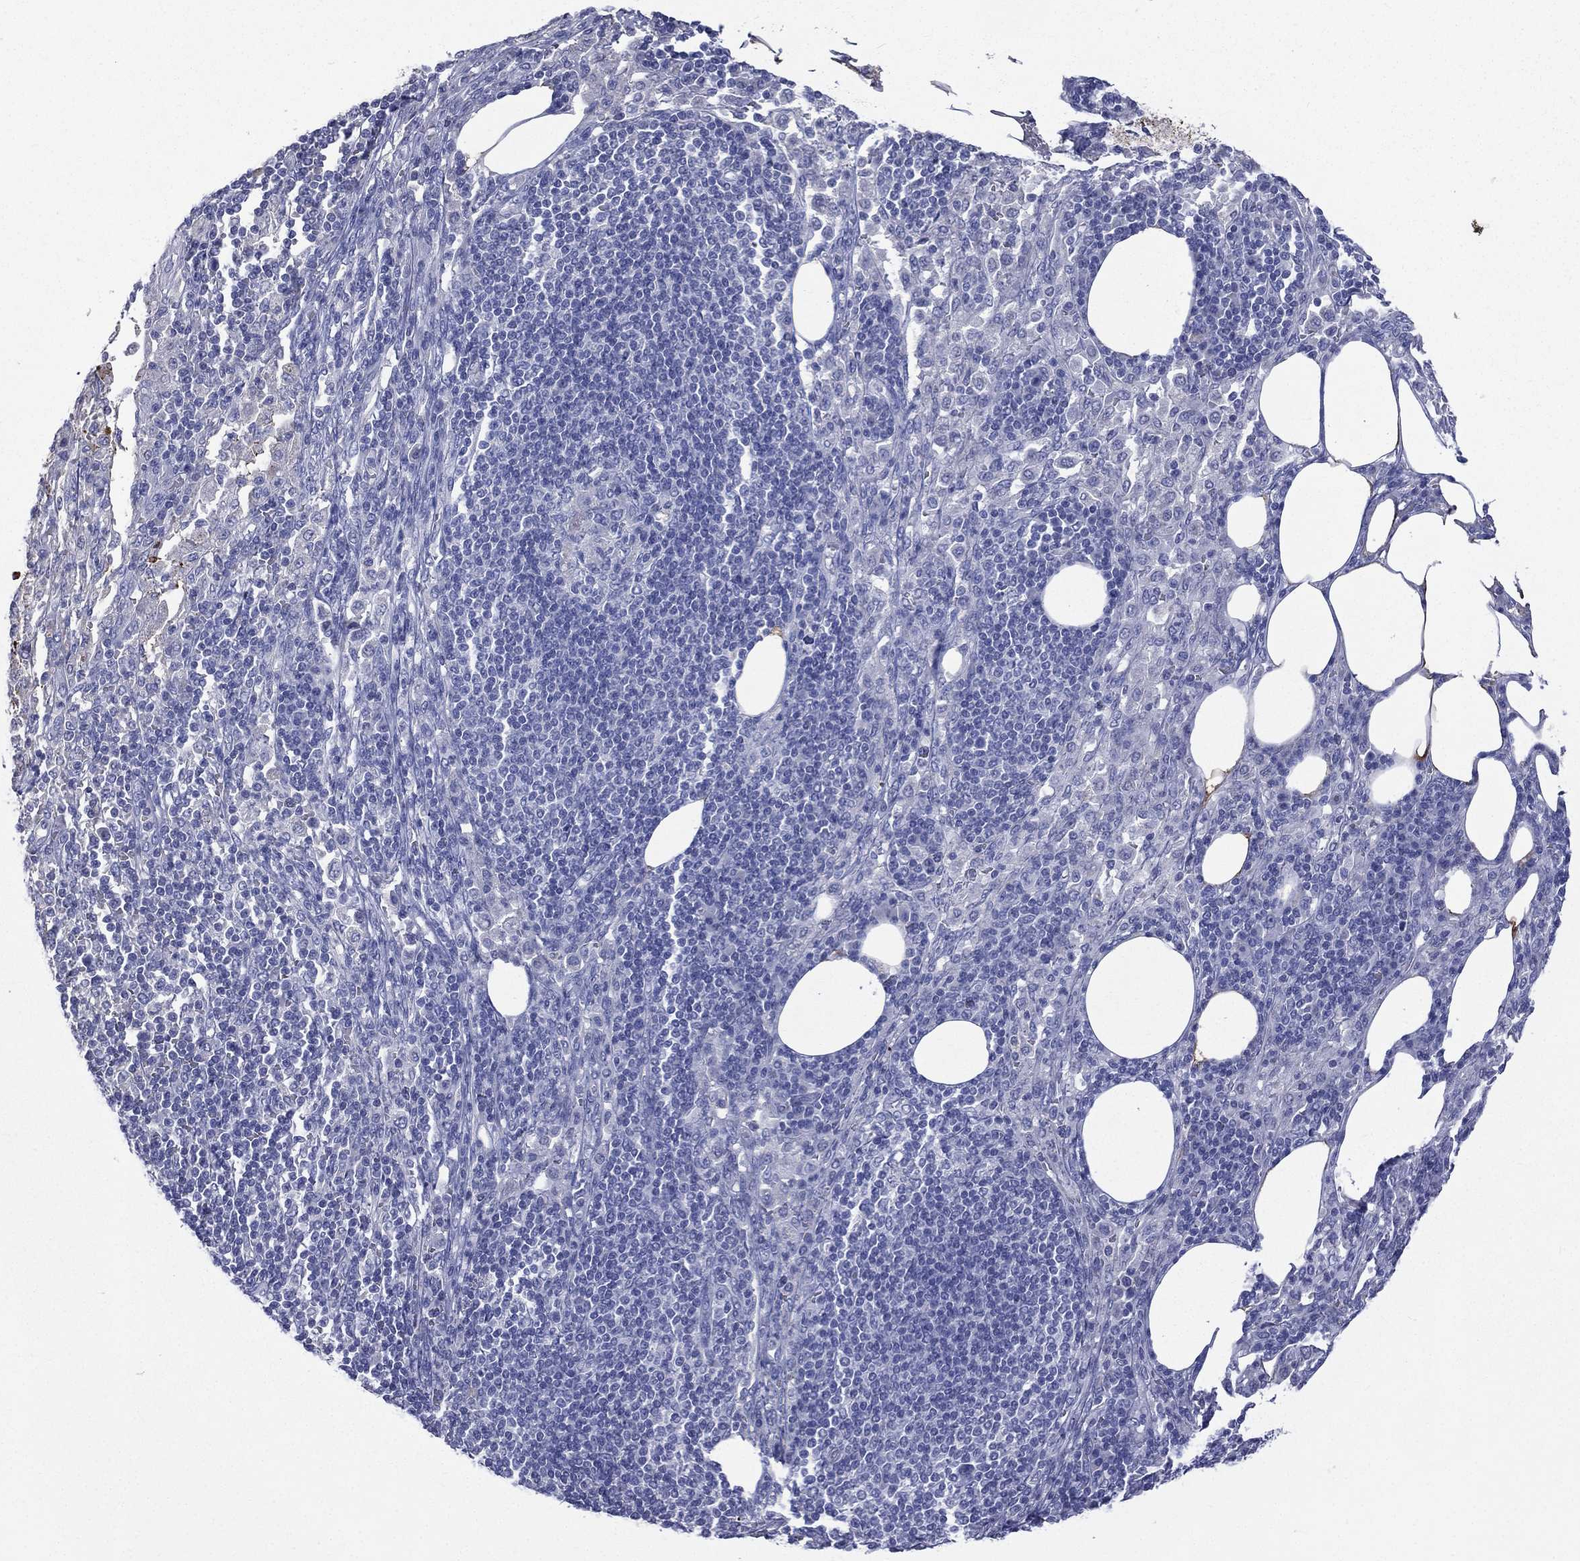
{"staining": {"intensity": "strong", "quantity": "25%-75%", "location": "cytoplasmic/membranous"}, "tissue": "pancreatic cancer", "cell_type": "Tumor cells", "image_type": "cancer", "snomed": [{"axis": "morphology", "description": "Adenocarcinoma, NOS"}, {"axis": "topography", "description": "Pancreas"}], "caption": "The histopathology image shows immunohistochemical staining of pancreatic cancer (adenocarcinoma). There is strong cytoplasmic/membranous staining is appreciated in approximately 25%-75% of tumor cells. The staining is performed using DAB (3,3'-diaminobenzidine) brown chromogen to label protein expression. The nuclei are counter-stained blue using hematoxylin.", "gene": "CES2", "patient": {"sex": "female", "age": 61}}